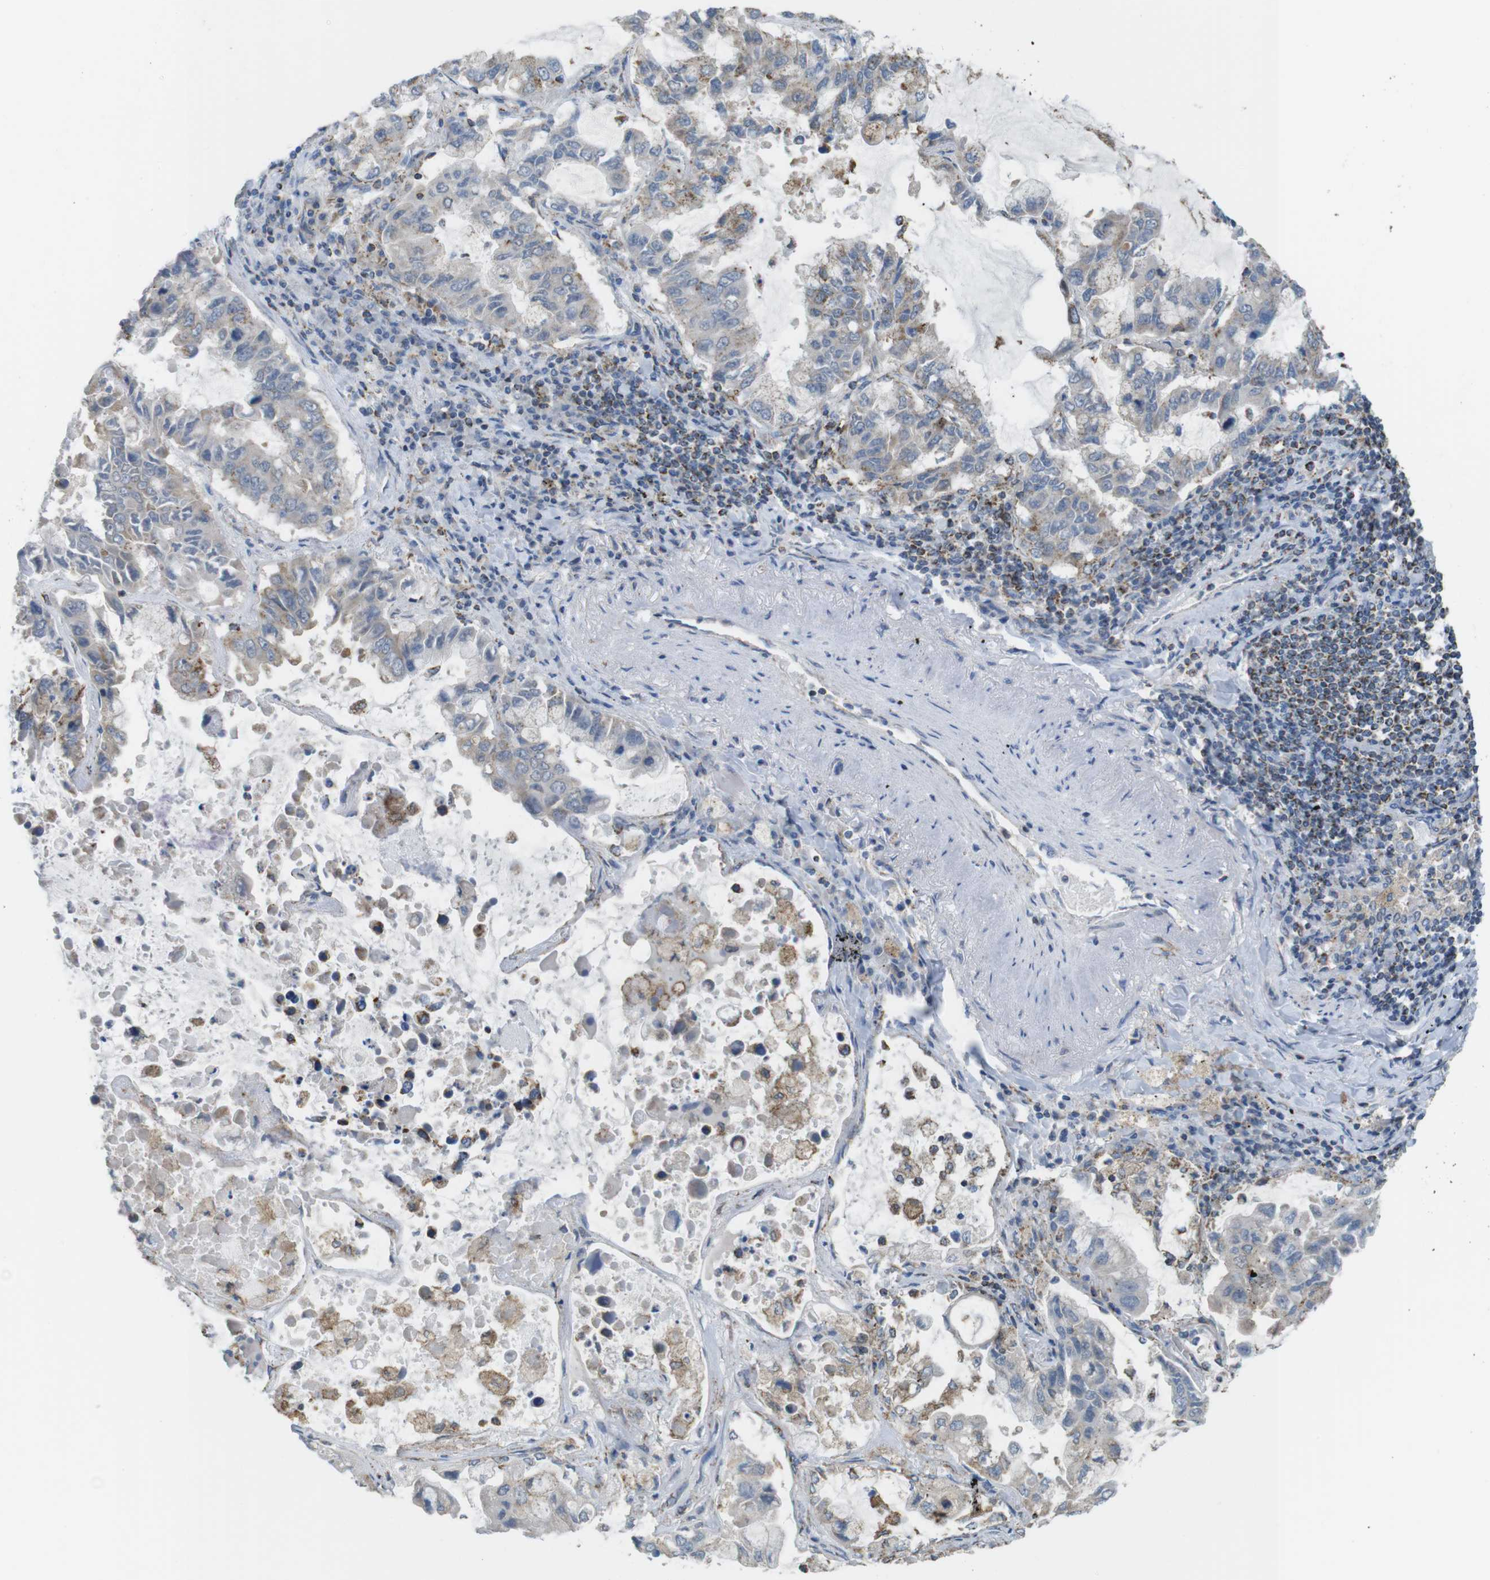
{"staining": {"intensity": "weak", "quantity": "25%-75%", "location": "cytoplasmic/membranous"}, "tissue": "lung cancer", "cell_type": "Tumor cells", "image_type": "cancer", "snomed": [{"axis": "morphology", "description": "Adenocarcinoma, NOS"}, {"axis": "topography", "description": "Lung"}], "caption": "Lung cancer (adenocarcinoma) stained with a protein marker exhibits weak staining in tumor cells.", "gene": "GRIK2", "patient": {"sex": "male", "age": 64}}